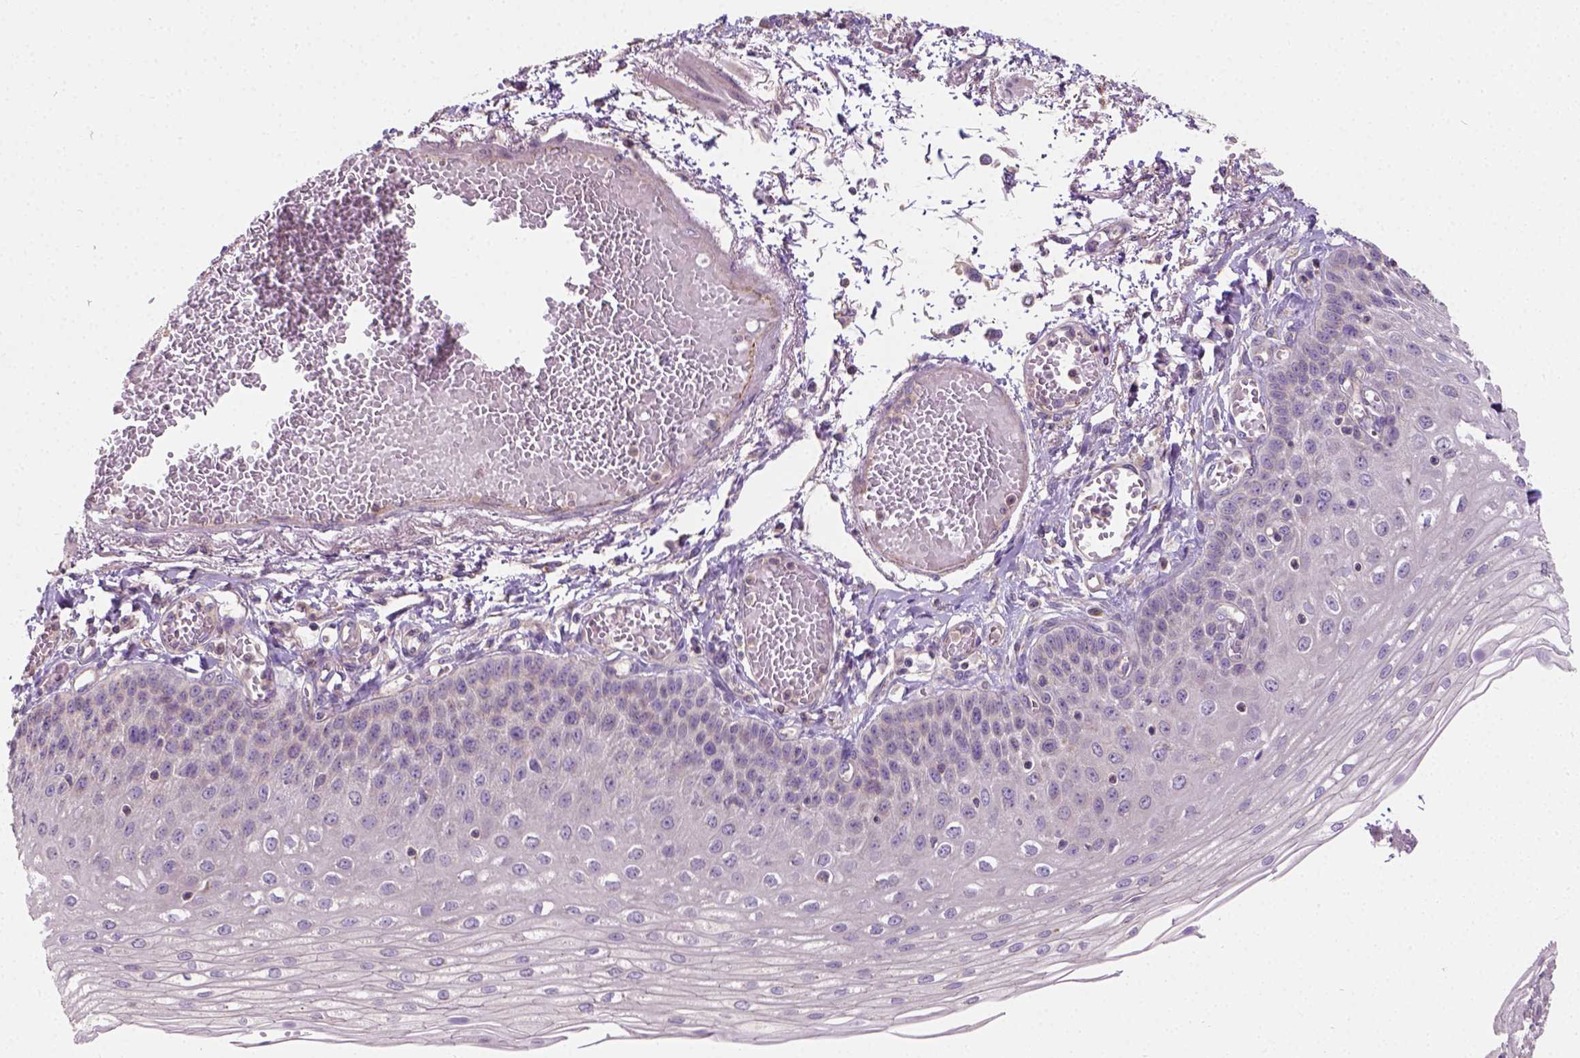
{"staining": {"intensity": "weak", "quantity": "<25%", "location": "cytoplasmic/membranous"}, "tissue": "esophagus", "cell_type": "Squamous epithelial cells", "image_type": "normal", "snomed": [{"axis": "morphology", "description": "Normal tissue, NOS"}, {"axis": "morphology", "description": "Adenocarcinoma, NOS"}, {"axis": "topography", "description": "Esophagus"}], "caption": "DAB (3,3'-diaminobenzidine) immunohistochemical staining of normal esophagus demonstrates no significant expression in squamous epithelial cells. Brightfield microscopy of IHC stained with DAB (3,3'-diaminobenzidine) (brown) and hematoxylin (blue), captured at high magnification.", "gene": "CRACR2A", "patient": {"sex": "male", "age": 81}}